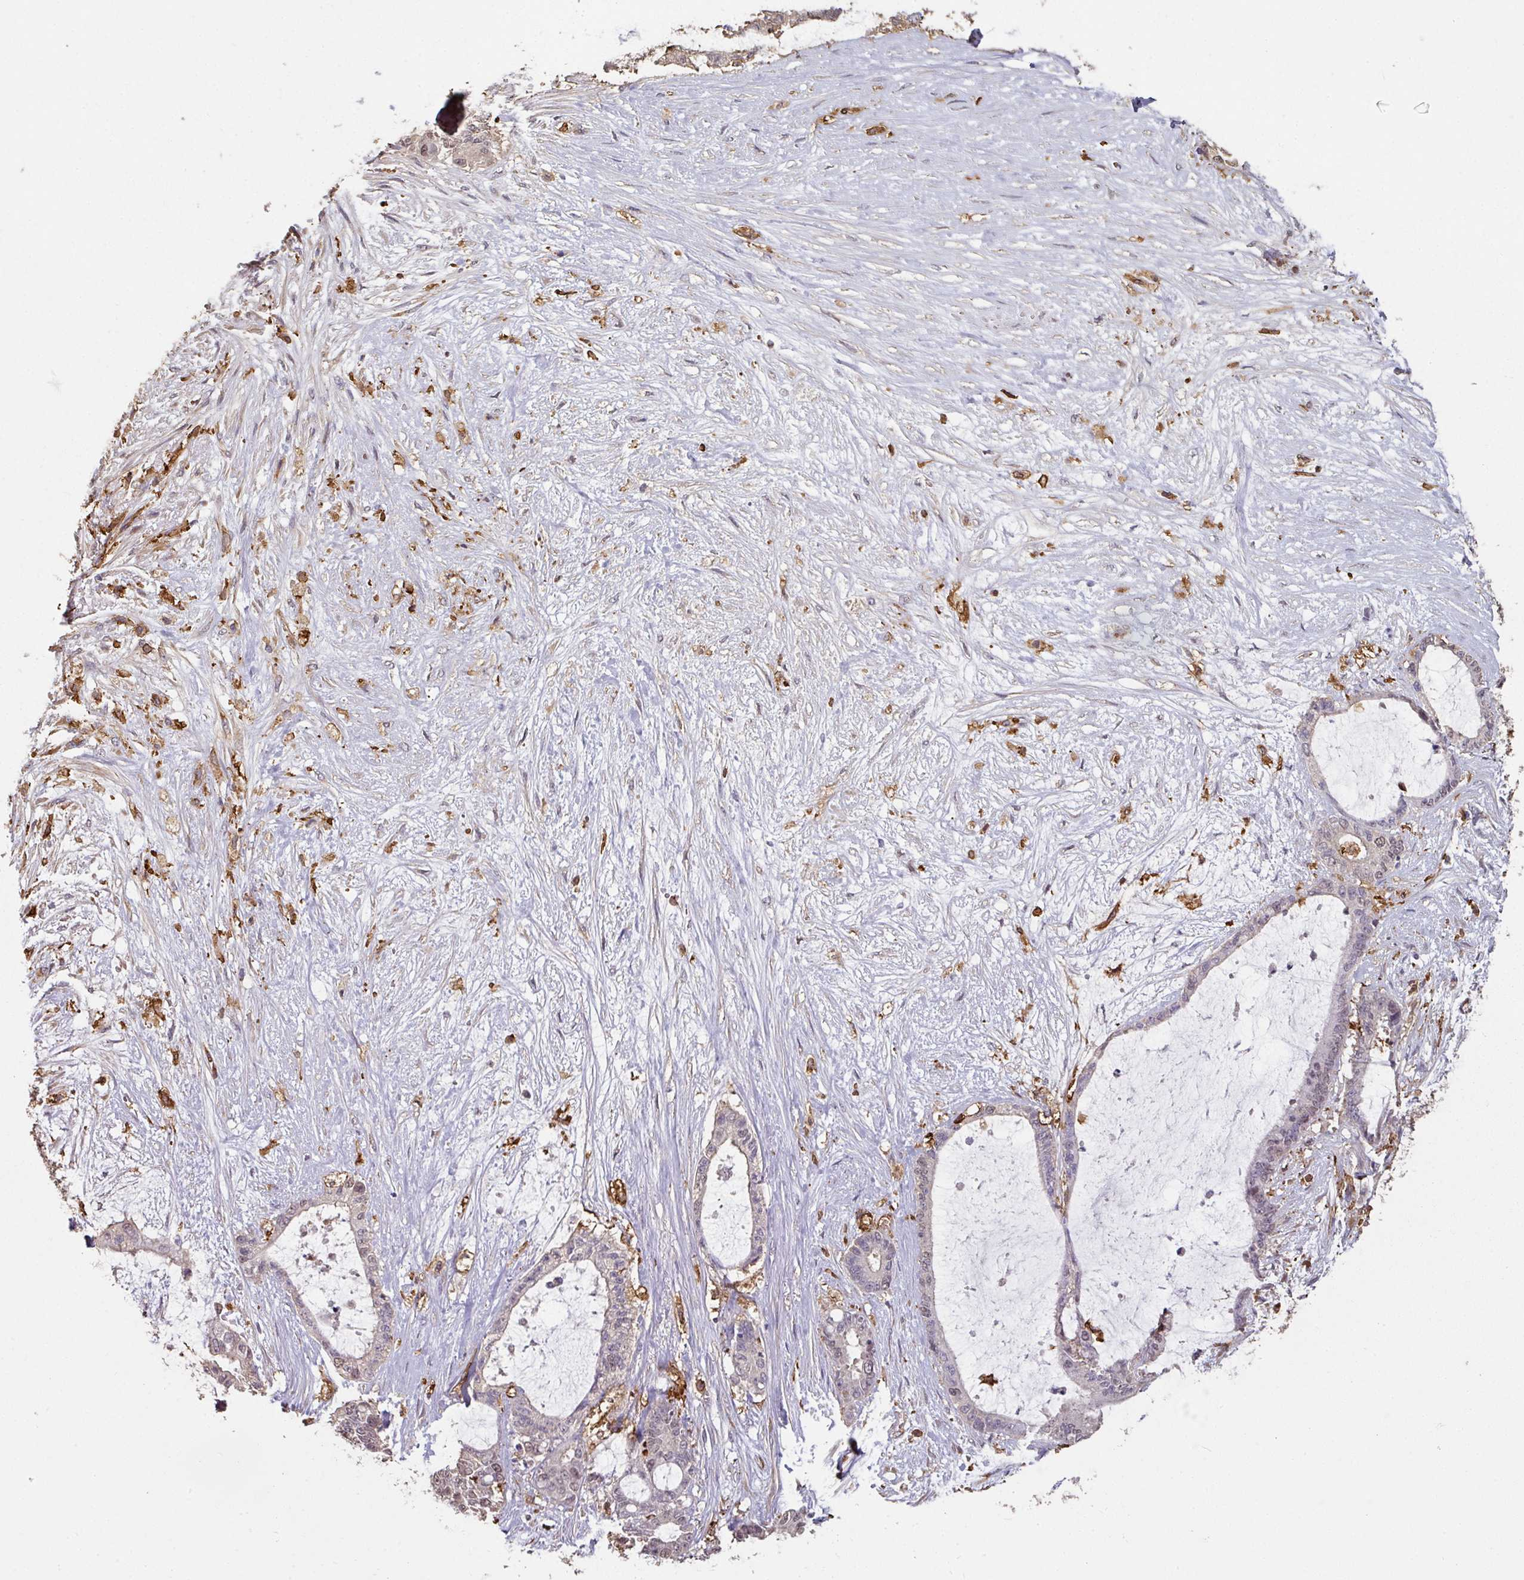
{"staining": {"intensity": "negative", "quantity": "none", "location": "none"}, "tissue": "liver cancer", "cell_type": "Tumor cells", "image_type": "cancer", "snomed": [{"axis": "morphology", "description": "Normal tissue, NOS"}, {"axis": "morphology", "description": "Cholangiocarcinoma"}, {"axis": "topography", "description": "Liver"}, {"axis": "topography", "description": "Peripheral nerve tissue"}], "caption": "Immunohistochemical staining of human liver cholangiocarcinoma shows no significant expression in tumor cells.", "gene": "OLFML2B", "patient": {"sex": "female", "age": 73}}